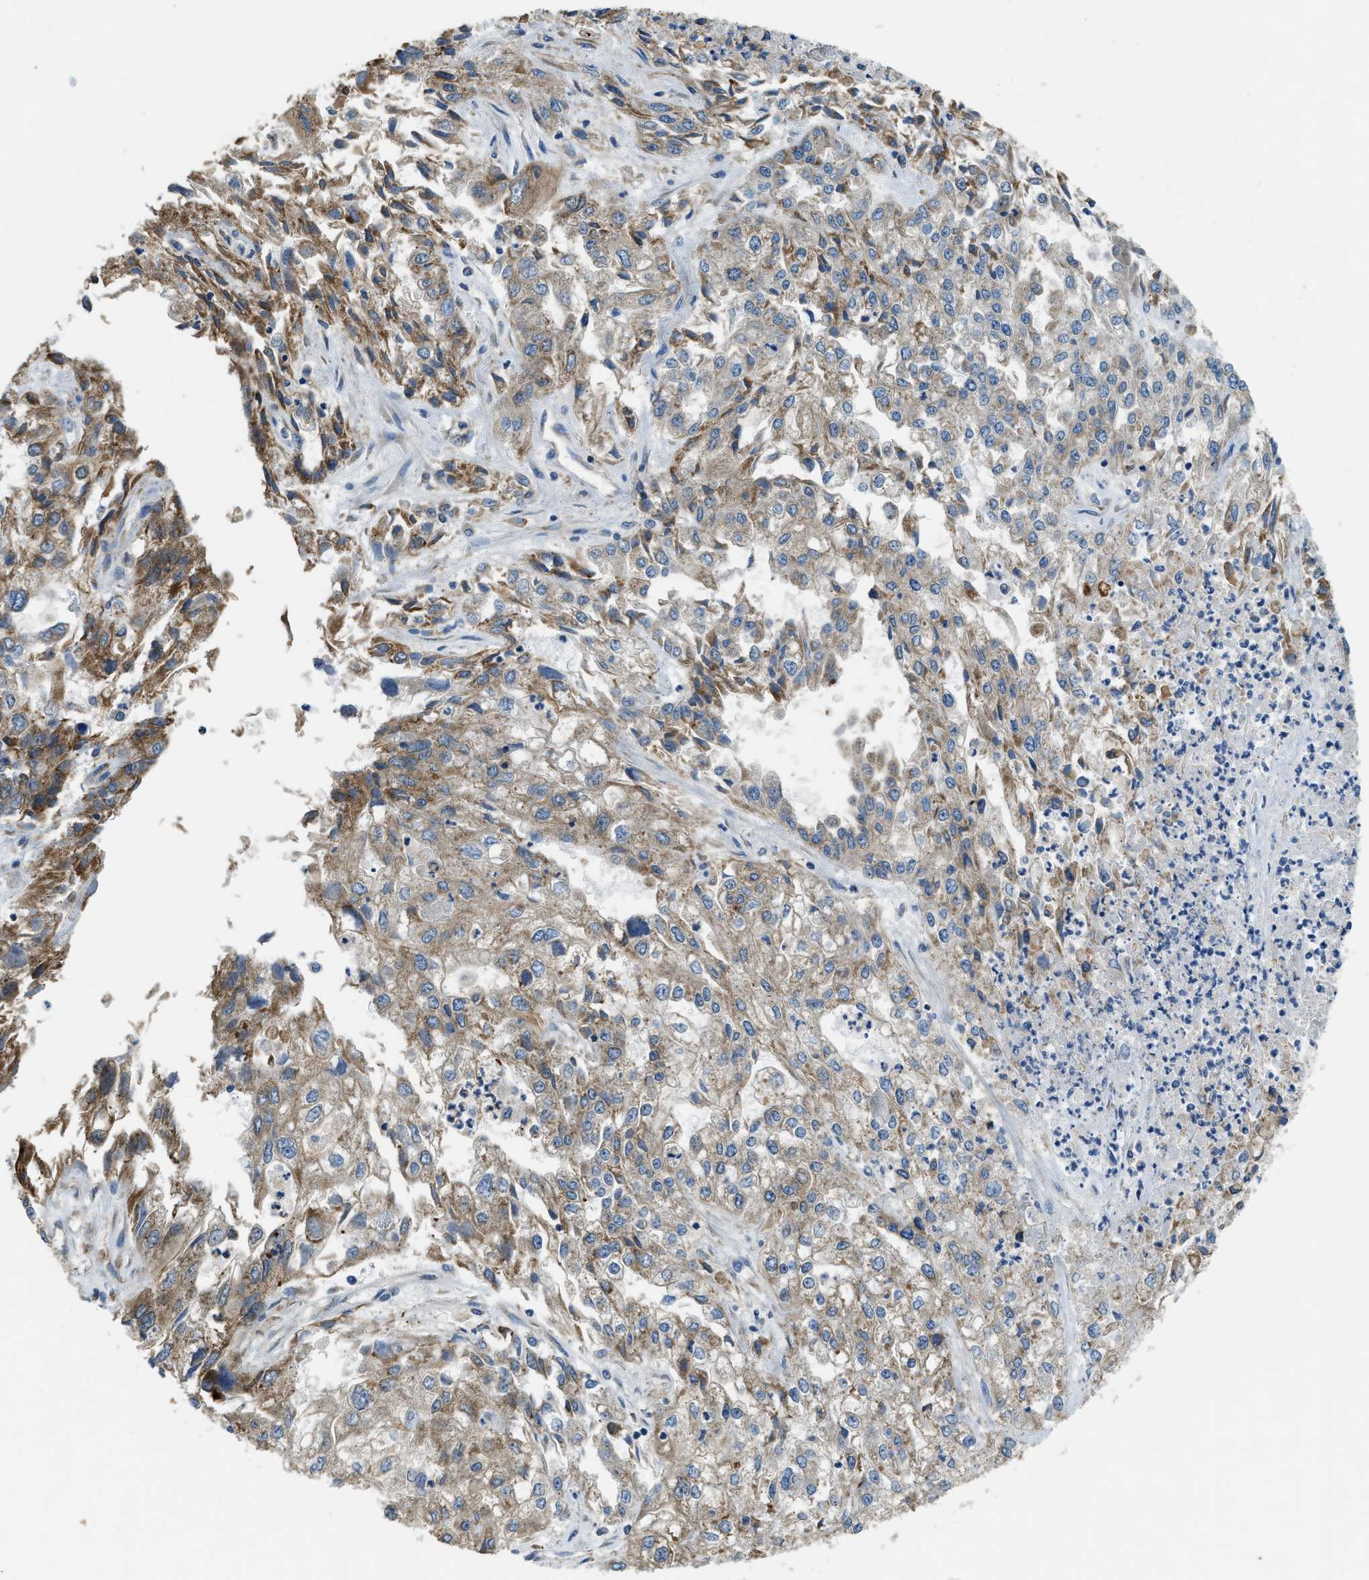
{"staining": {"intensity": "moderate", "quantity": ">75%", "location": "cytoplasmic/membranous"}, "tissue": "endometrial cancer", "cell_type": "Tumor cells", "image_type": "cancer", "snomed": [{"axis": "morphology", "description": "Adenocarcinoma, NOS"}, {"axis": "topography", "description": "Endometrium"}], "caption": "Protein staining of adenocarcinoma (endometrial) tissue exhibits moderate cytoplasmic/membranous expression in approximately >75% of tumor cells.", "gene": "TMEM68", "patient": {"sex": "female", "age": 49}}